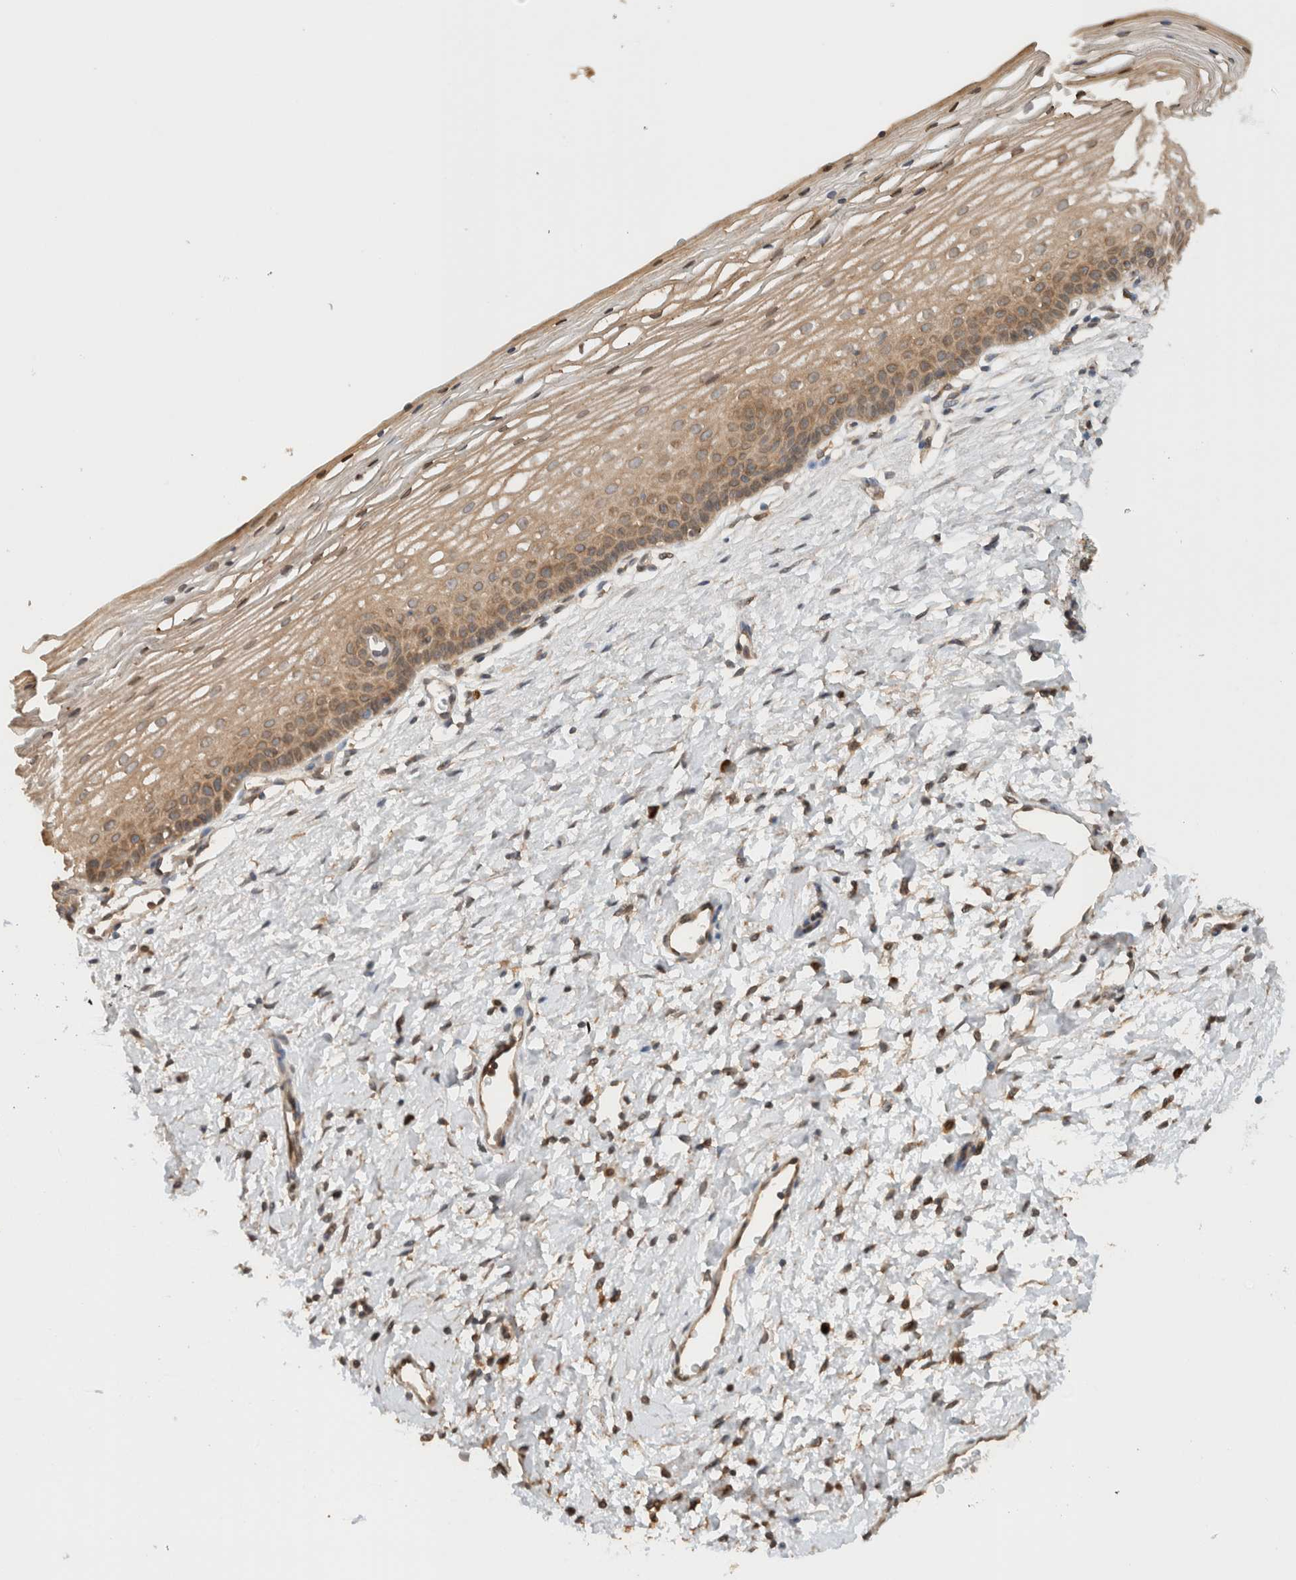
{"staining": {"intensity": "moderate", "quantity": ">75%", "location": "cytoplasmic/membranous"}, "tissue": "cervix", "cell_type": "Glandular cells", "image_type": "normal", "snomed": [{"axis": "morphology", "description": "Normal tissue, NOS"}, {"axis": "topography", "description": "Cervix"}], "caption": "DAB (3,3'-diaminobenzidine) immunohistochemical staining of benign cervix demonstrates moderate cytoplasmic/membranous protein staining in about >75% of glandular cells.", "gene": "ARFGEF2", "patient": {"sex": "female", "age": 72}}